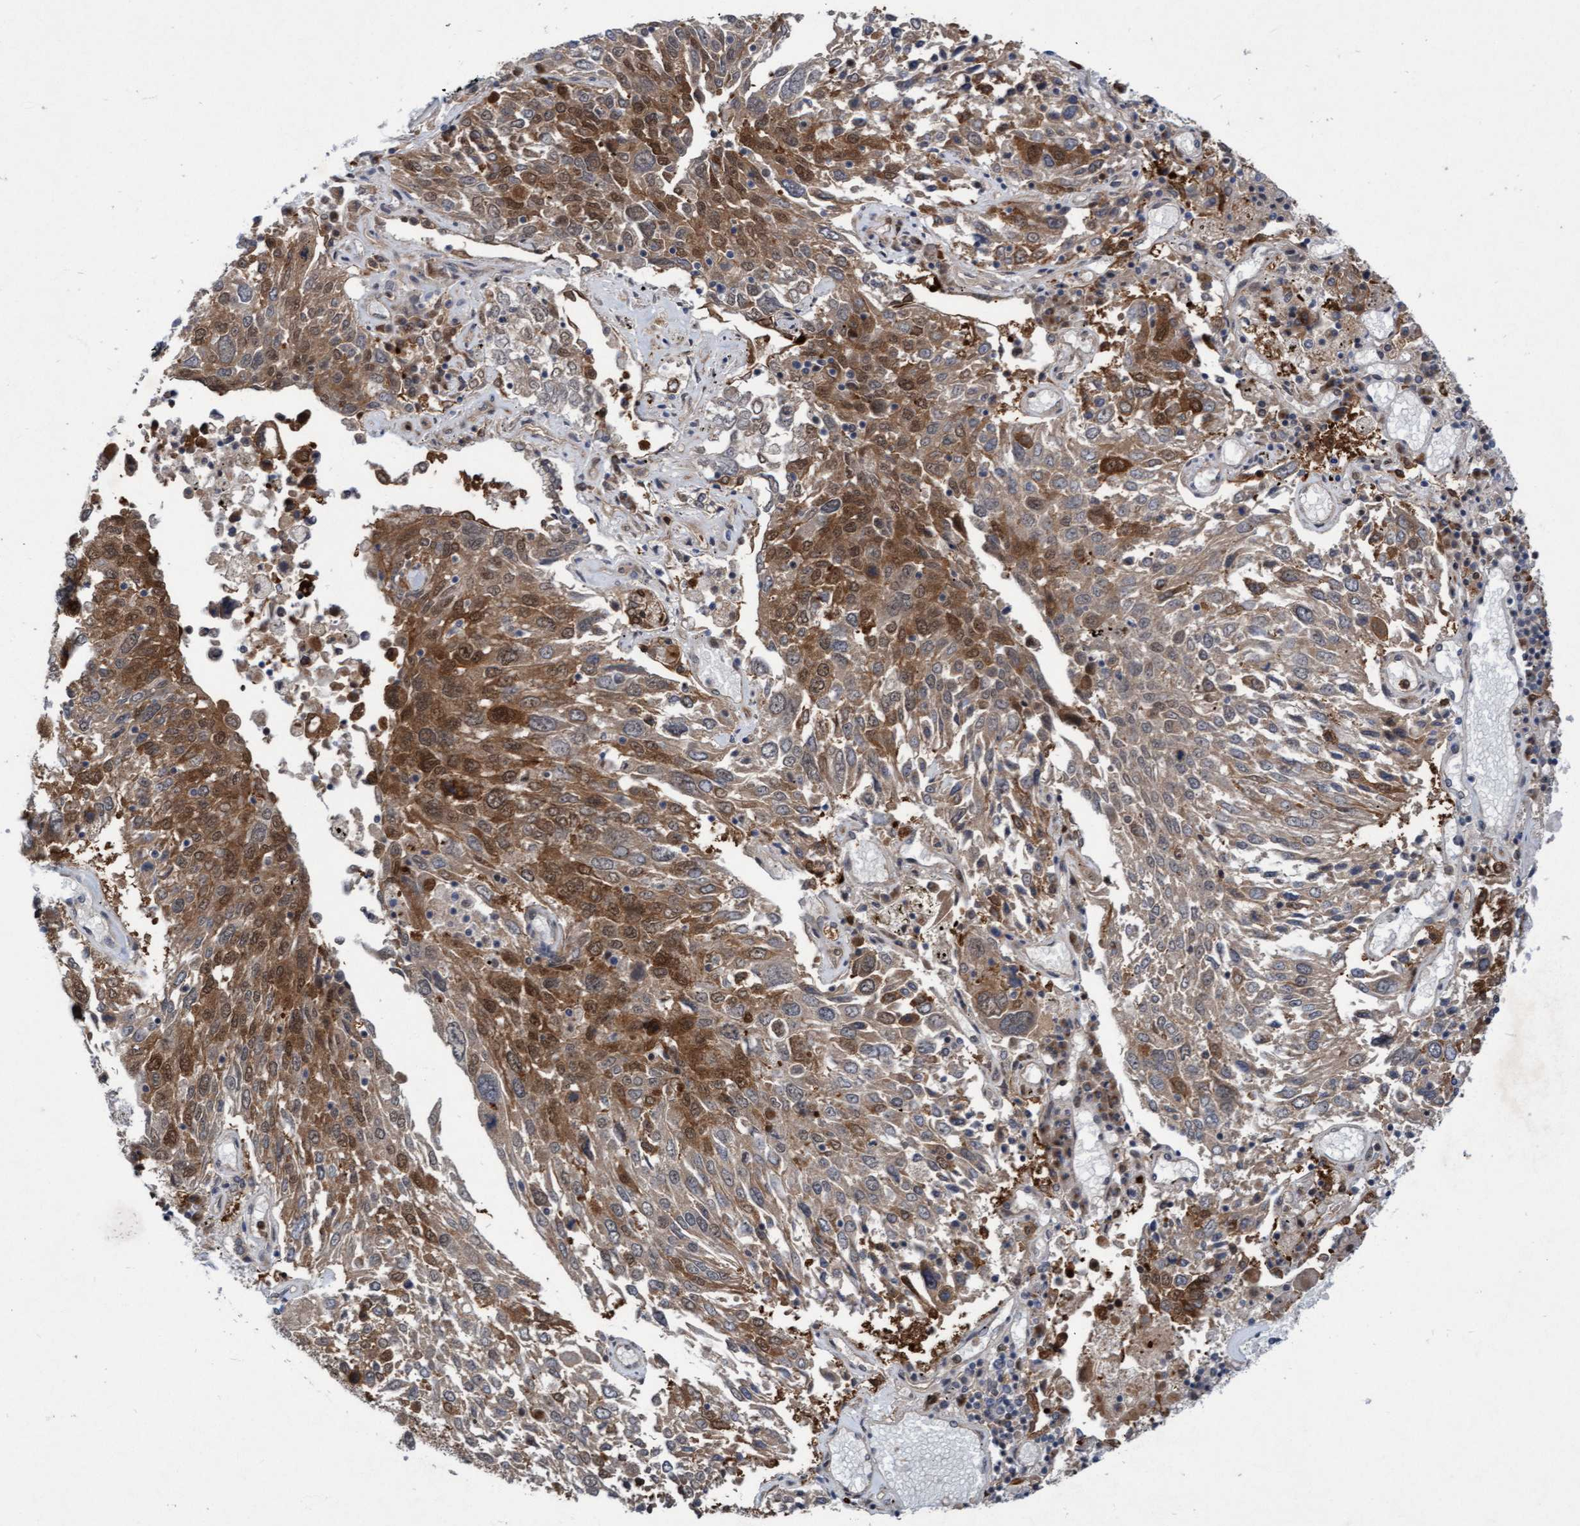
{"staining": {"intensity": "moderate", "quantity": ">75%", "location": "cytoplasmic/membranous,nuclear"}, "tissue": "lung cancer", "cell_type": "Tumor cells", "image_type": "cancer", "snomed": [{"axis": "morphology", "description": "Squamous cell carcinoma, NOS"}, {"axis": "topography", "description": "Lung"}], "caption": "DAB (3,3'-diaminobenzidine) immunohistochemical staining of lung cancer shows moderate cytoplasmic/membranous and nuclear protein positivity in about >75% of tumor cells.", "gene": "RAP1GAP2", "patient": {"sex": "male", "age": 65}}